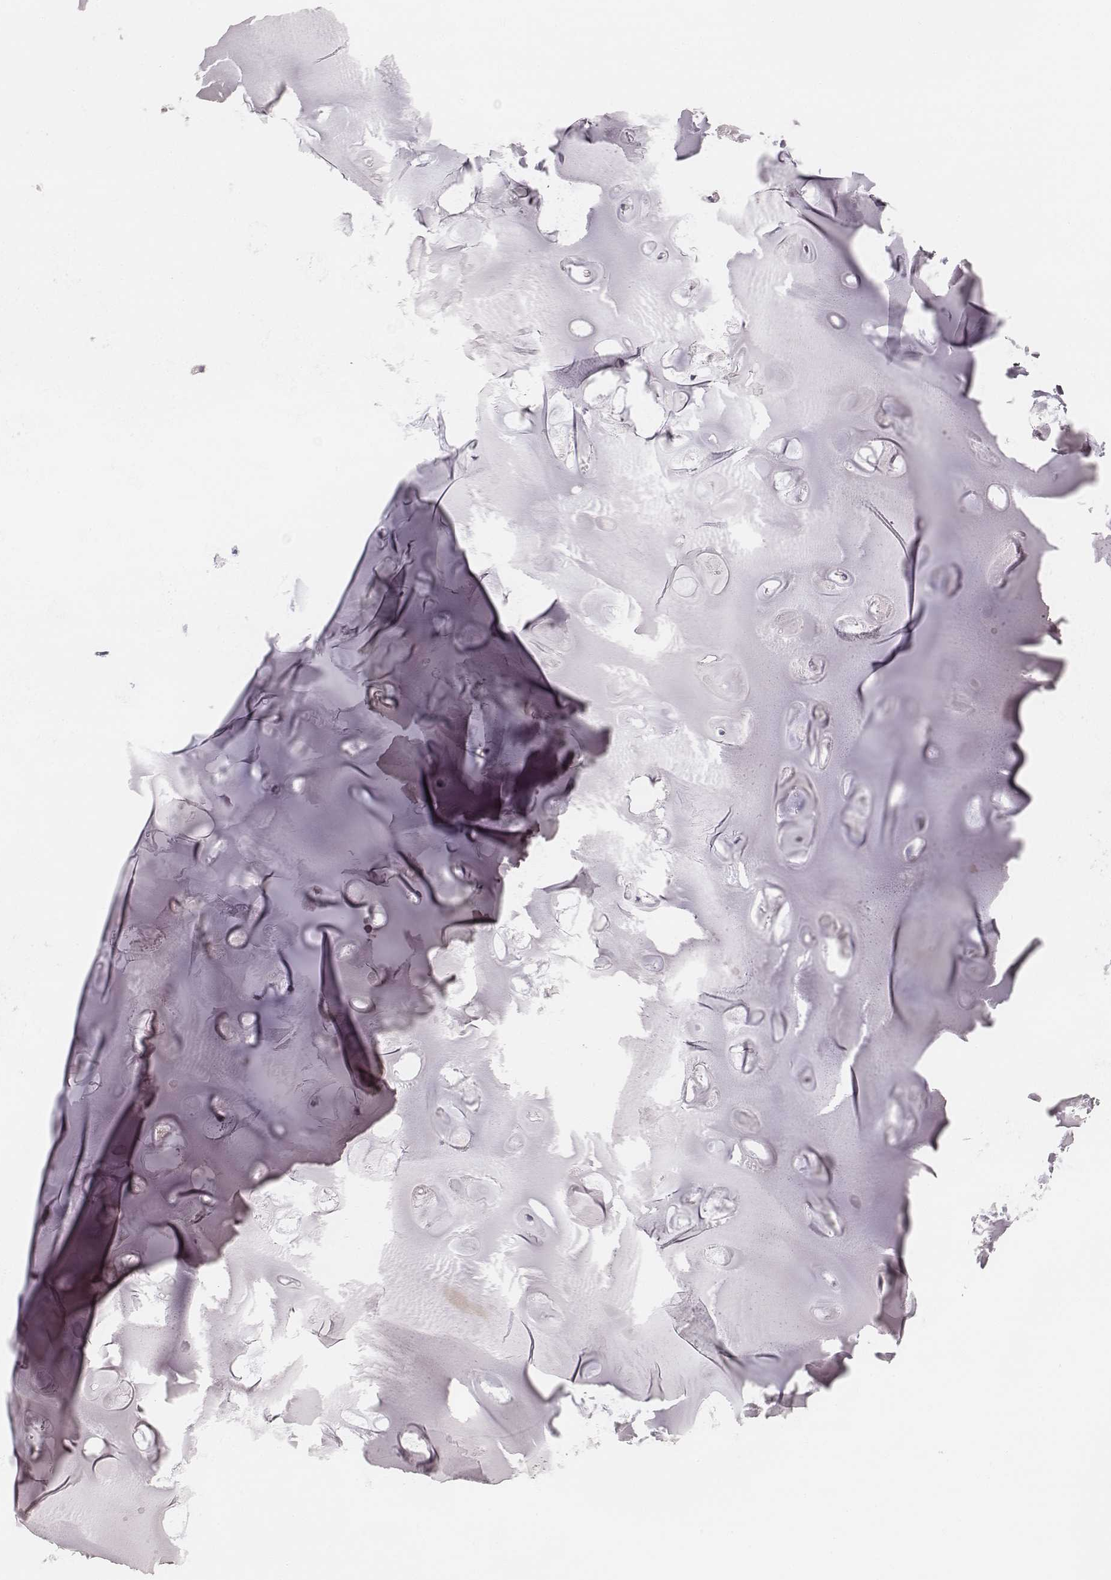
{"staining": {"intensity": "negative", "quantity": "none", "location": "none"}, "tissue": "soft tissue", "cell_type": "Chondrocytes", "image_type": "normal", "snomed": [{"axis": "morphology", "description": "Normal tissue, NOS"}, {"axis": "topography", "description": "Cartilage tissue"}], "caption": "DAB immunohistochemical staining of normal human soft tissue exhibits no significant expression in chondrocytes. Nuclei are stained in blue.", "gene": "HNF4G", "patient": {"sex": "male", "age": 62}}